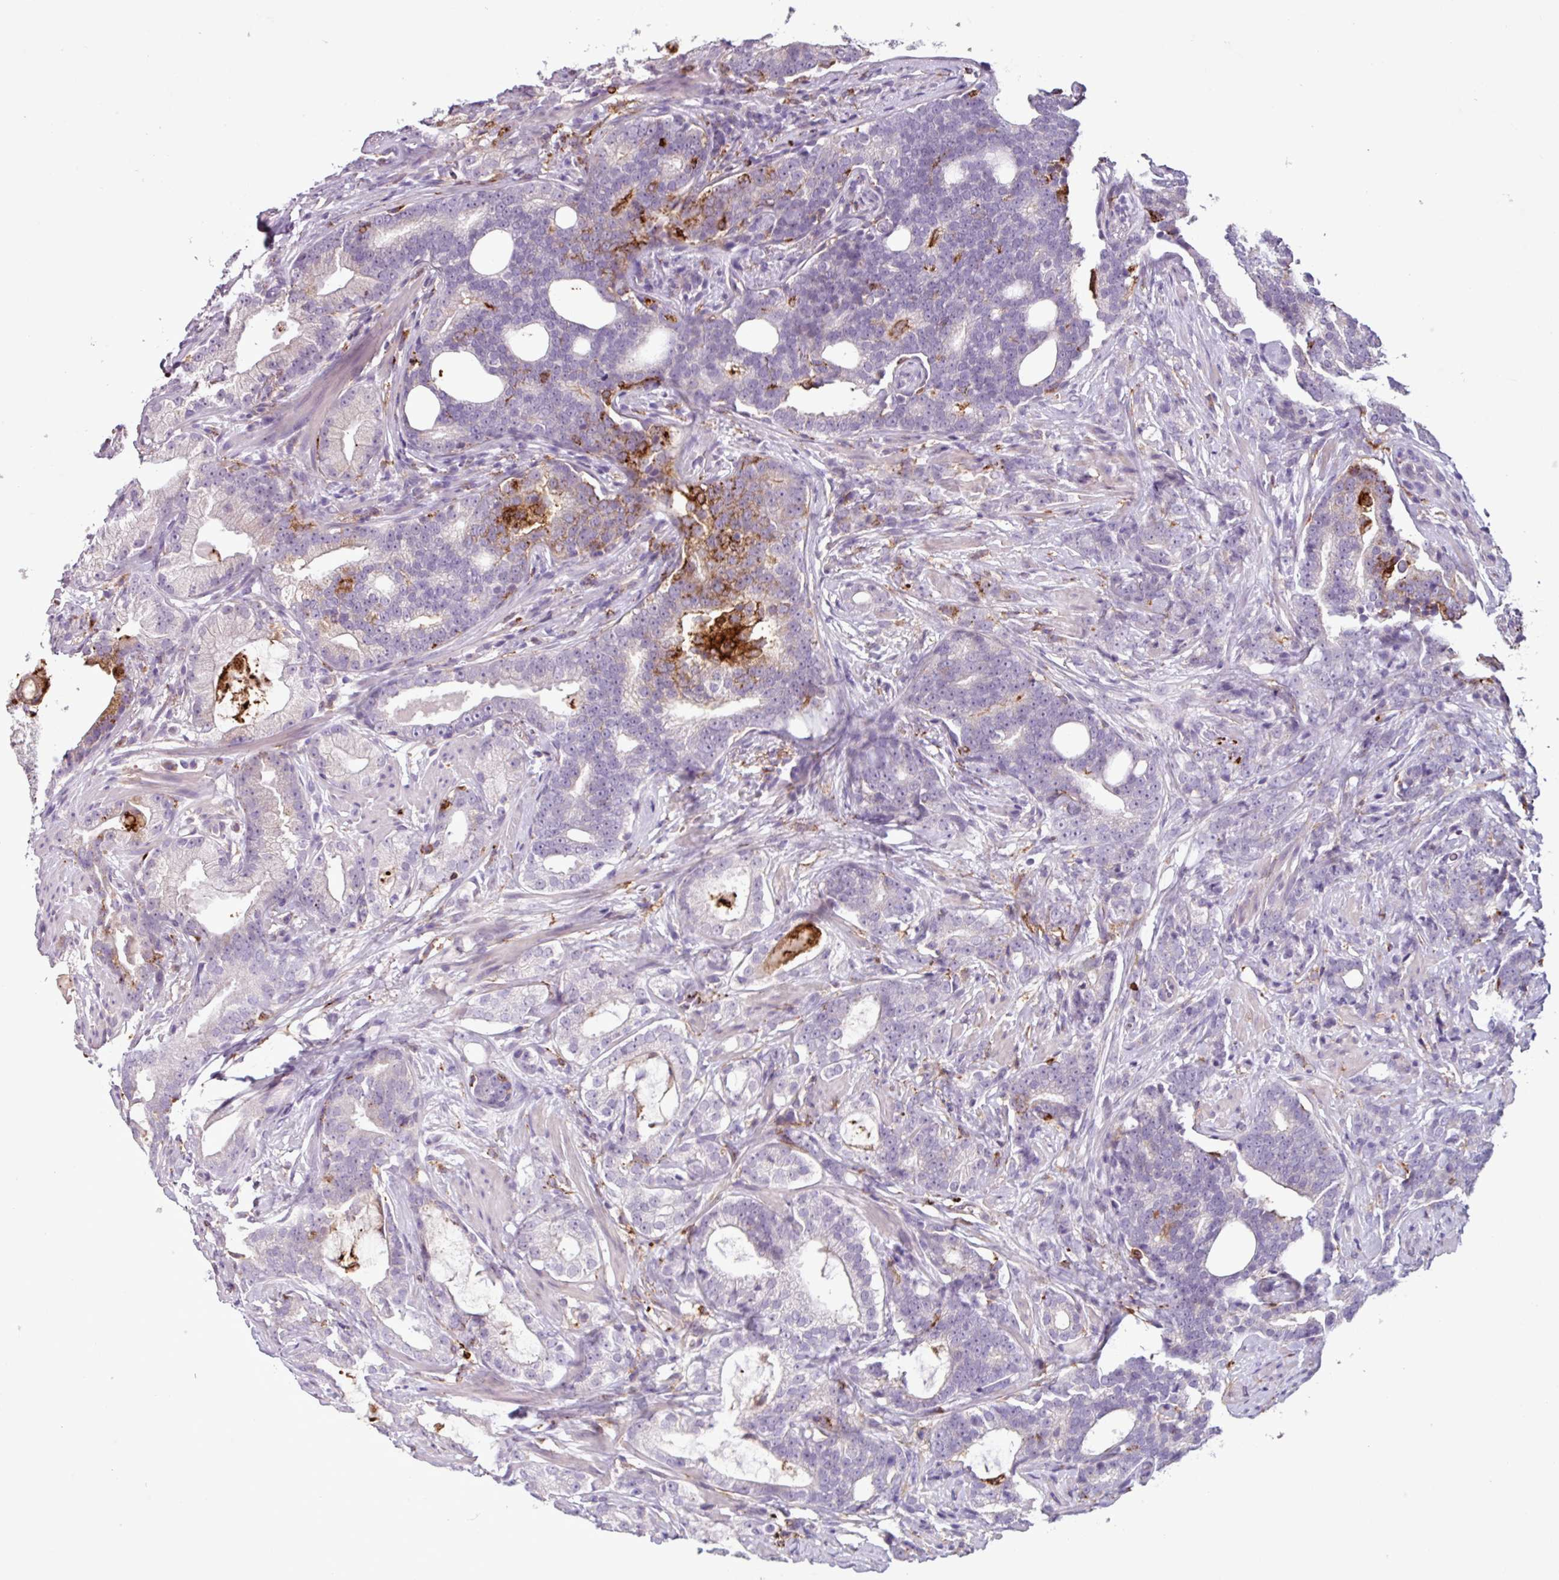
{"staining": {"intensity": "negative", "quantity": "none", "location": "none"}, "tissue": "prostate cancer", "cell_type": "Tumor cells", "image_type": "cancer", "snomed": [{"axis": "morphology", "description": "Adenocarcinoma, High grade"}, {"axis": "topography", "description": "Prostate"}], "caption": "Tumor cells are negative for protein expression in human prostate cancer (high-grade adenocarcinoma).", "gene": "C9orf24", "patient": {"sex": "male", "age": 64}}